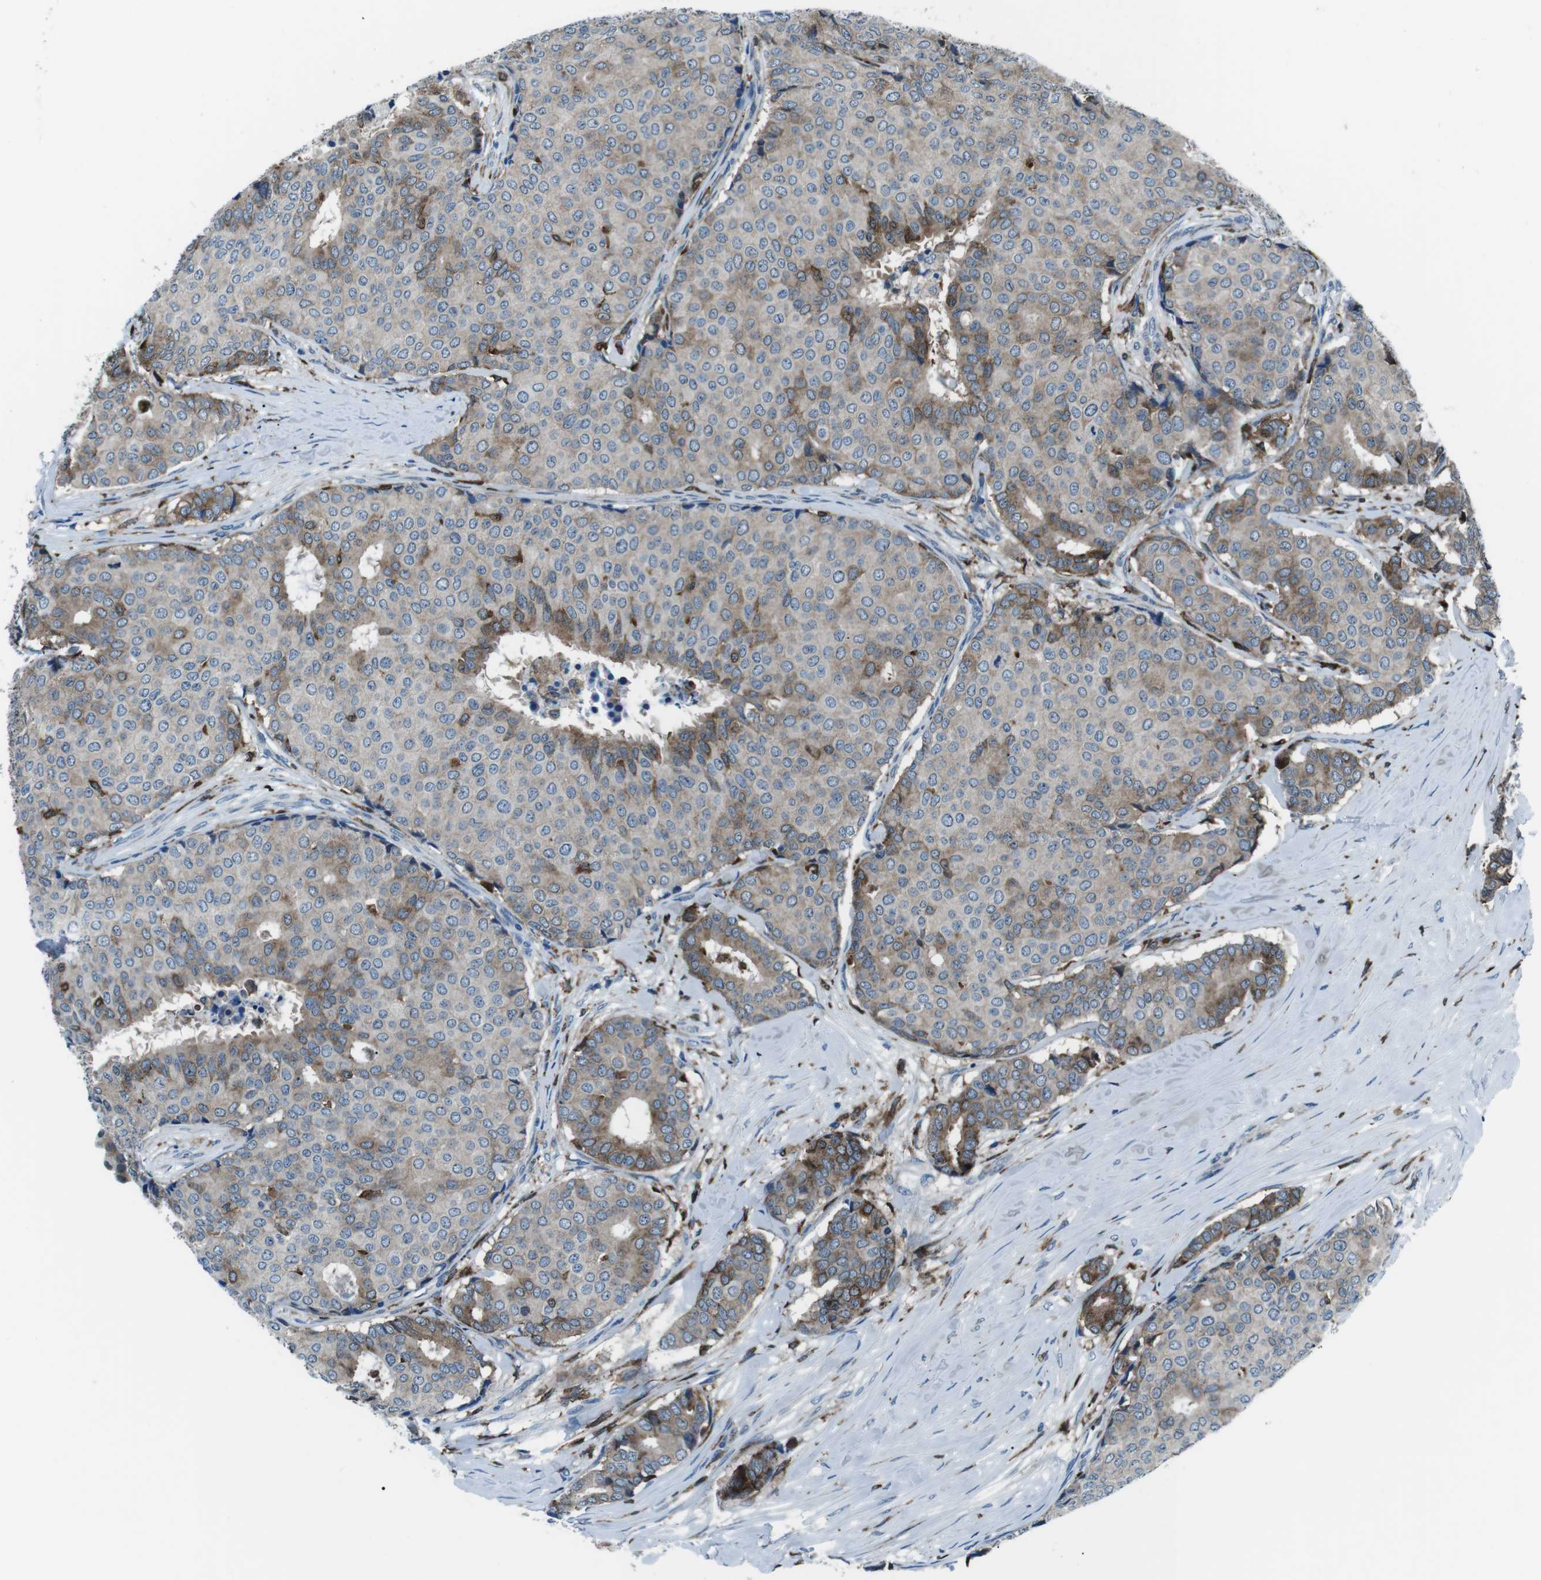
{"staining": {"intensity": "moderate", "quantity": "<25%", "location": "cytoplasmic/membranous"}, "tissue": "breast cancer", "cell_type": "Tumor cells", "image_type": "cancer", "snomed": [{"axis": "morphology", "description": "Duct carcinoma"}, {"axis": "topography", "description": "Breast"}], "caption": "Breast cancer stained with a brown dye displays moderate cytoplasmic/membranous positive expression in about <25% of tumor cells.", "gene": "BLNK", "patient": {"sex": "female", "age": 75}}